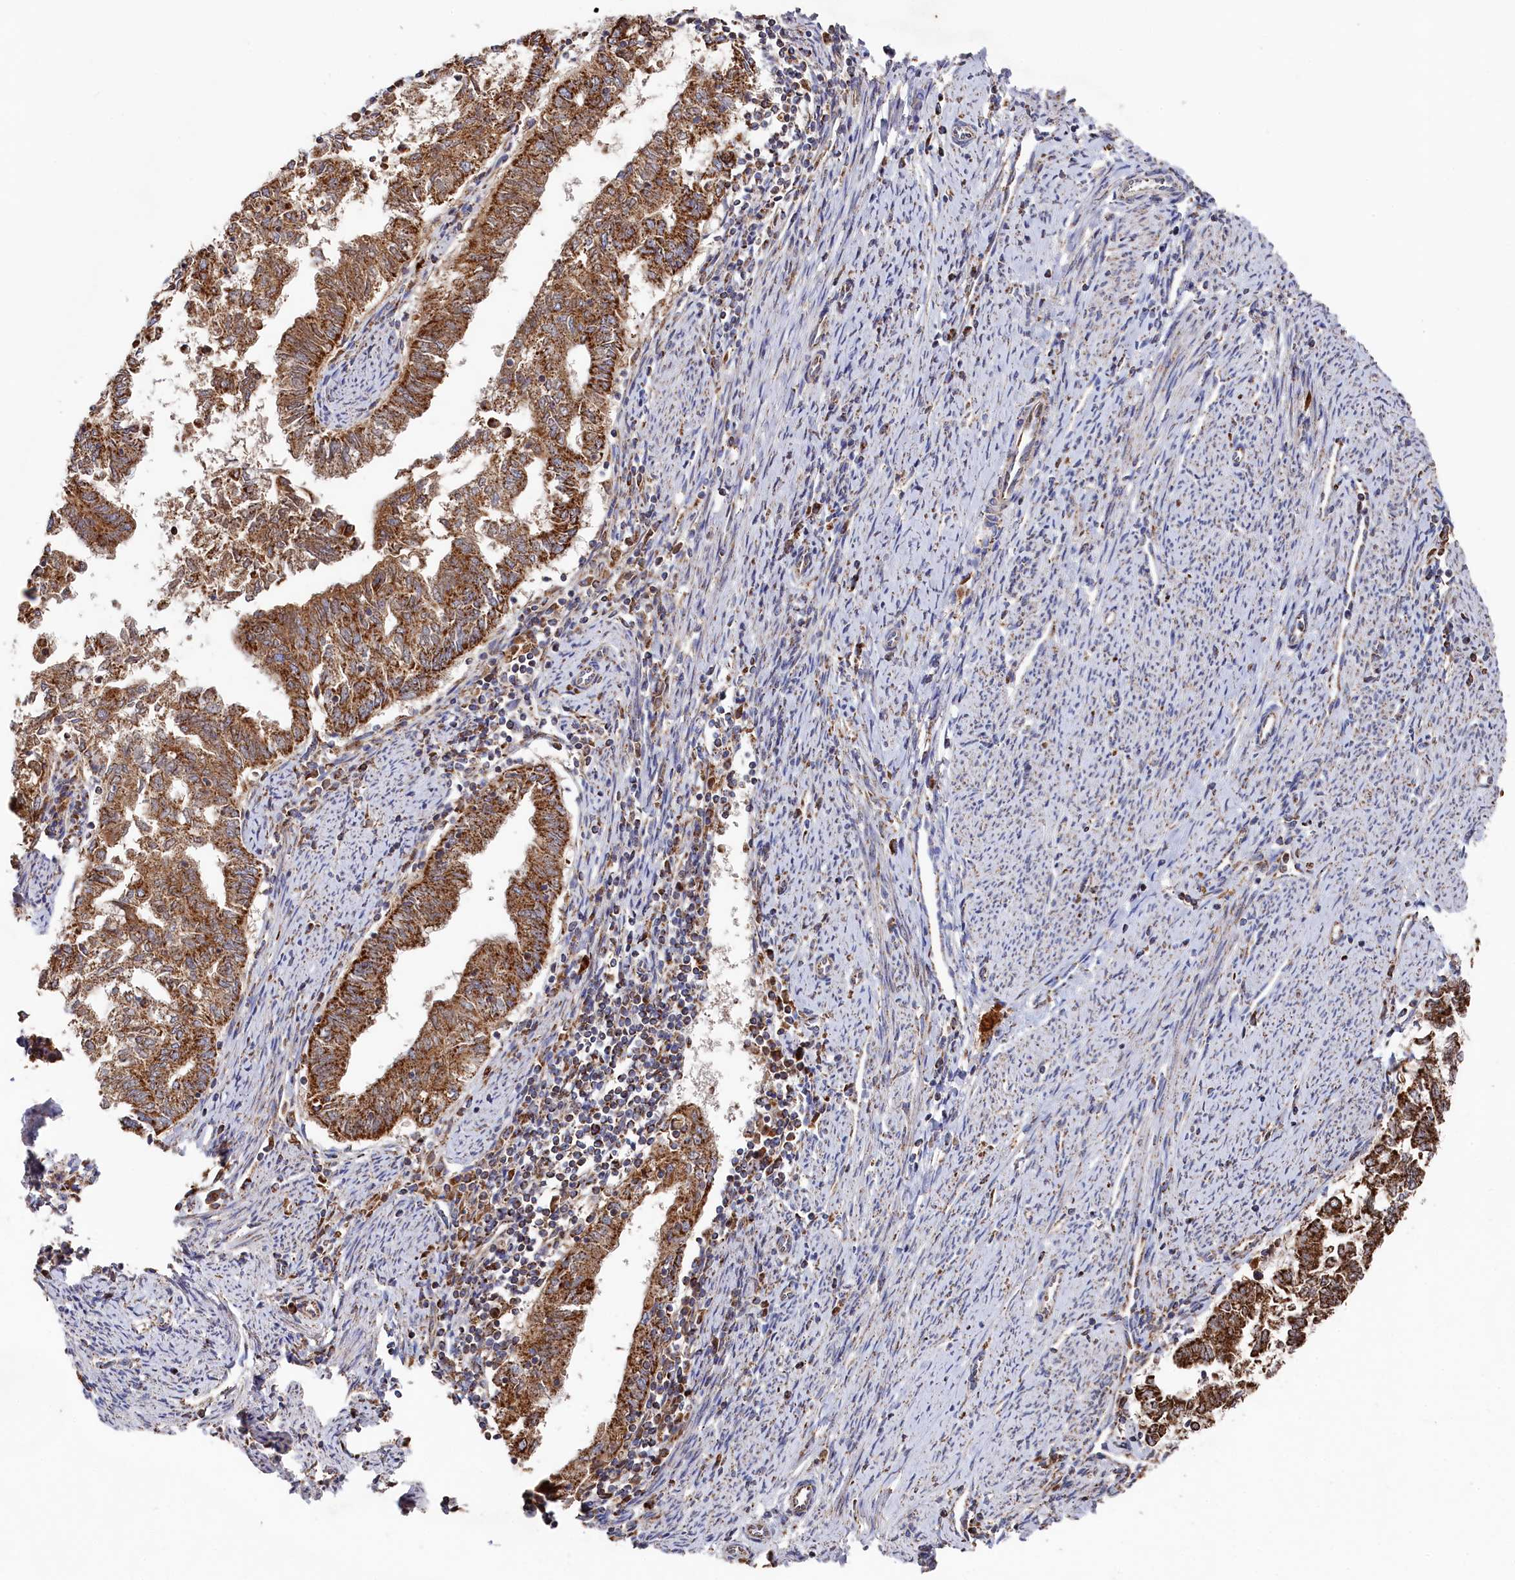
{"staining": {"intensity": "strong", "quantity": ">75%", "location": "cytoplasmic/membranous"}, "tissue": "endometrial cancer", "cell_type": "Tumor cells", "image_type": "cancer", "snomed": [{"axis": "morphology", "description": "Adenocarcinoma, NOS"}, {"axis": "topography", "description": "Endometrium"}], "caption": "This is a photomicrograph of immunohistochemistry staining of endometrial cancer, which shows strong staining in the cytoplasmic/membranous of tumor cells.", "gene": "HAUS2", "patient": {"sex": "female", "age": 79}}